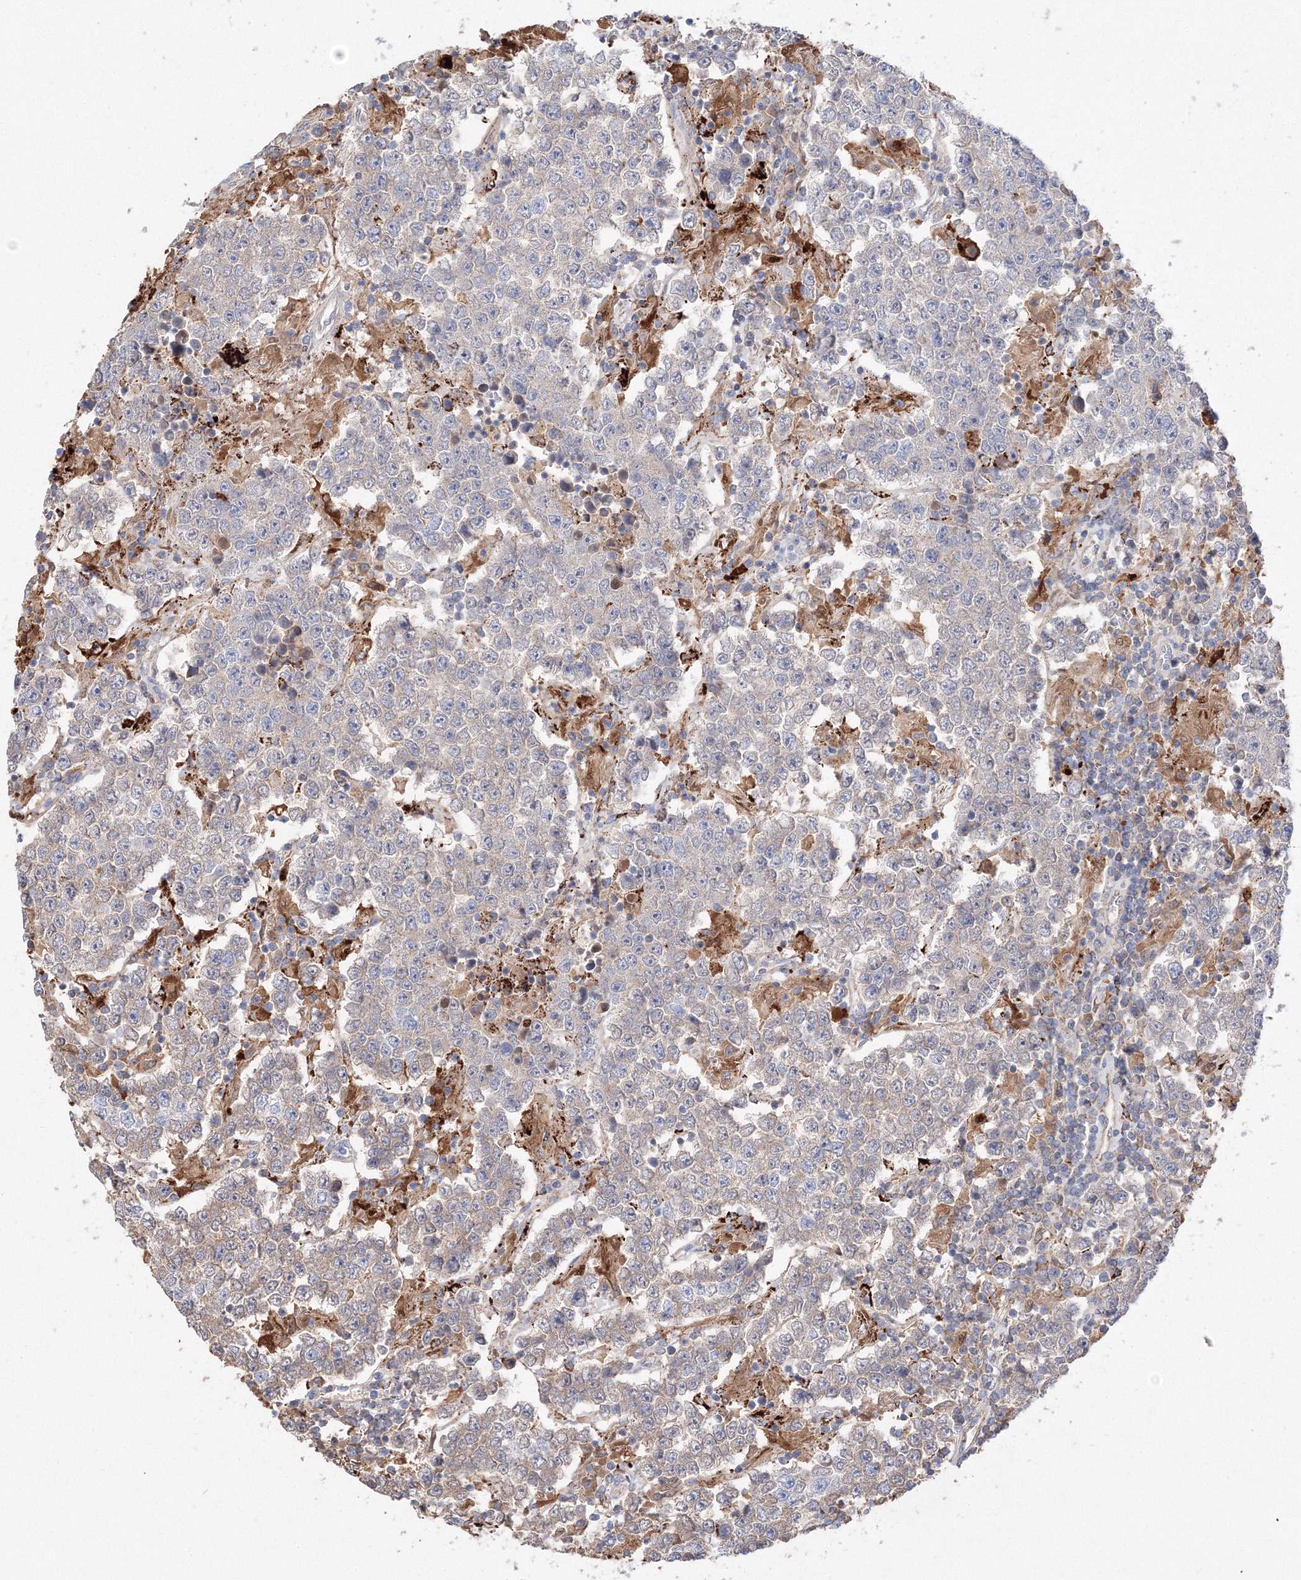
{"staining": {"intensity": "negative", "quantity": "none", "location": "none"}, "tissue": "testis cancer", "cell_type": "Tumor cells", "image_type": "cancer", "snomed": [{"axis": "morphology", "description": "Normal tissue, NOS"}, {"axis": "morphology", "description": "Urothelial carcinoma, High grade"}, {"axis": "morphology", "description": "Seminoma, NOS"}, {"axis": "morphology", "description": "Carcinoma, Embryonal, NOS"}, {"axis": "topography", "description": "Urinary bladder"}, {"axis": "topography", "description": "Testis"}], "caption": "An immunohistochemistry (IHC) micrograph of seminoma (testis) is shown. There is no staining in tumor cells of seminoma (testis).", "gene": "MERTK", "patient": {"sex": "male", "age": 41}}